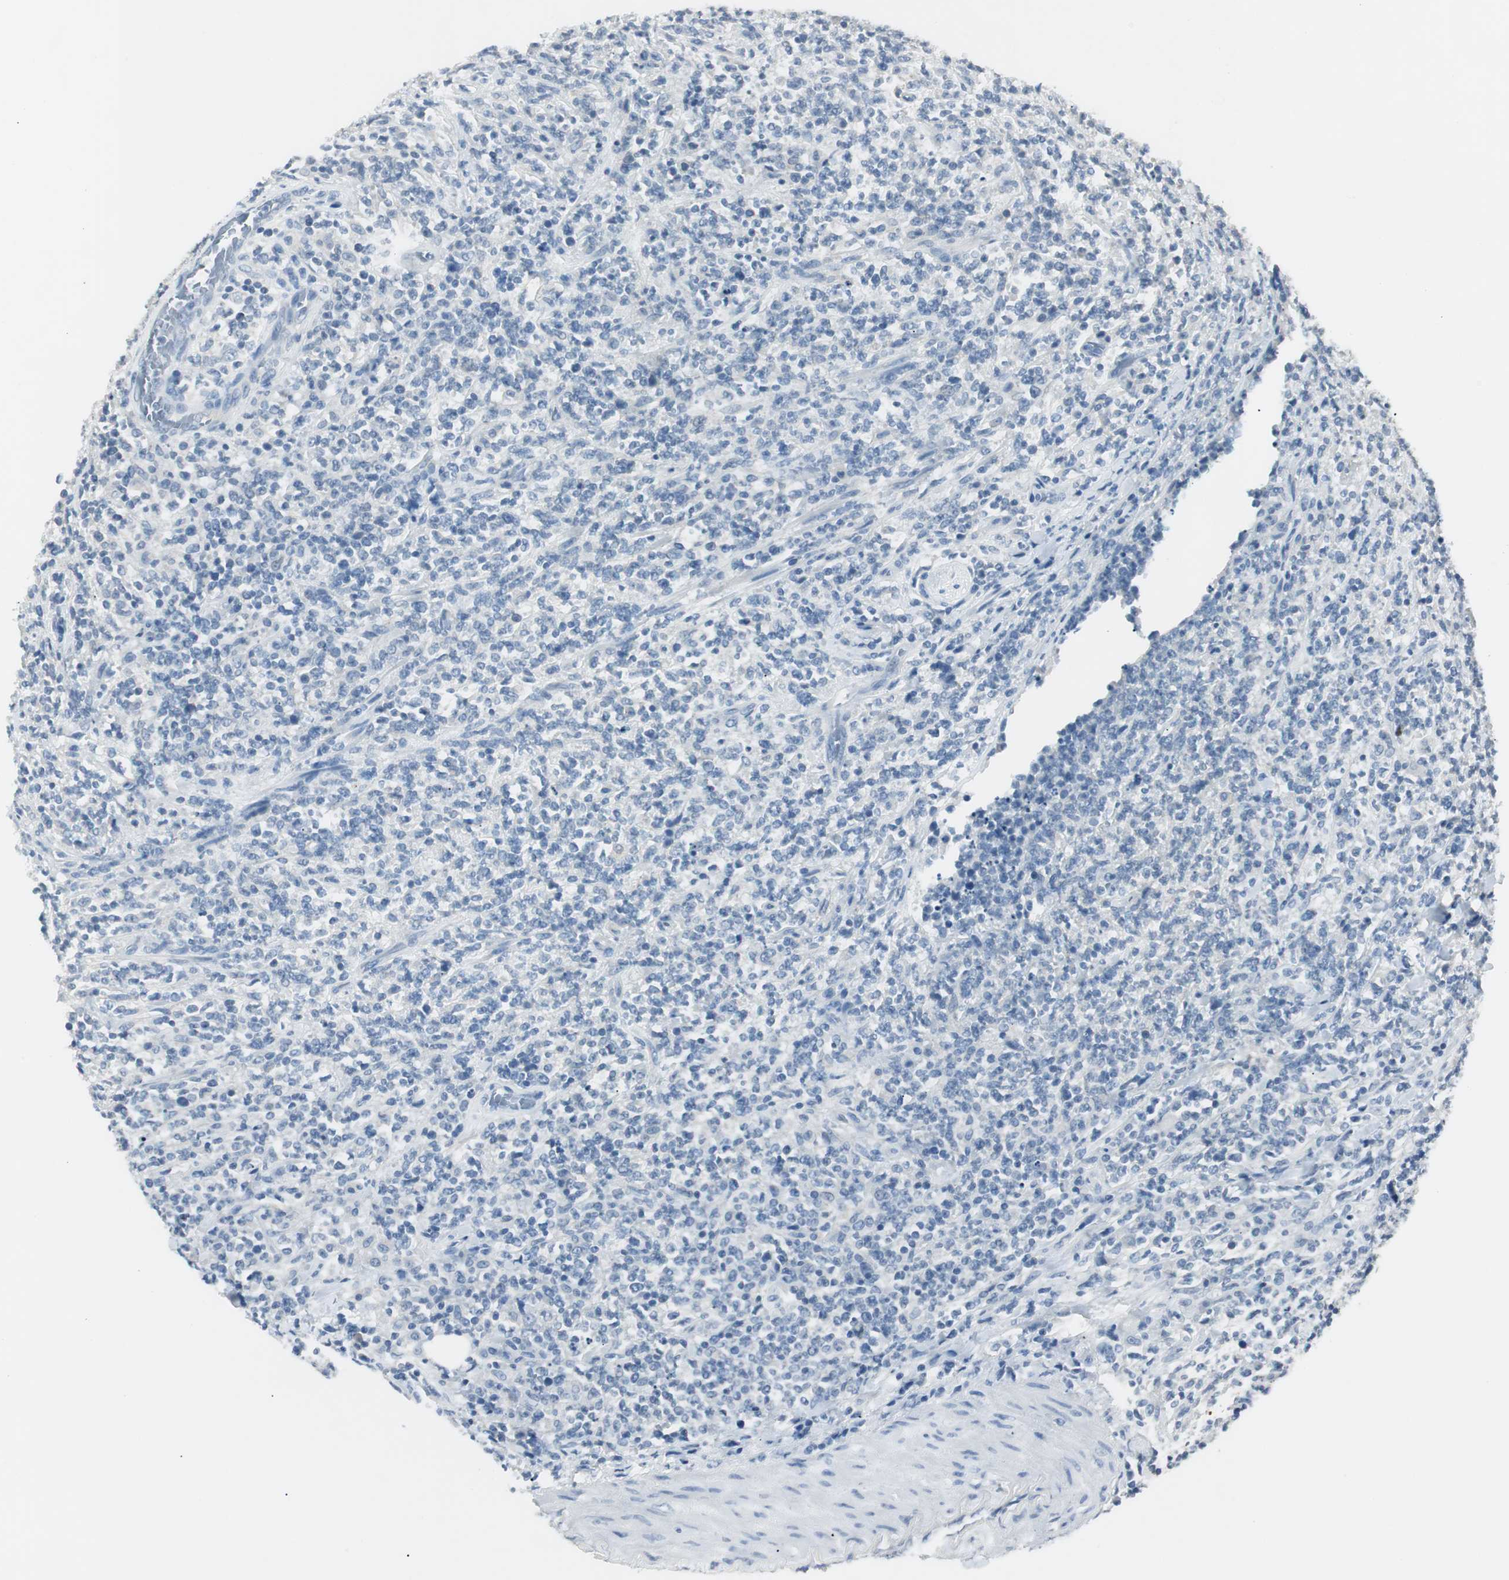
{"staining": {"intensity": "negative", "quantity": "none", "location": "none"}, "tissue": "lymphoma", "cell_type": "Tumor cells", "image_type": "cancer", "snomed": [{"axis": "morphology", "description": "Malignant lymphoma, non-Hodgkin's type, High grade"}, {"axis": "topography", "description": "Soft tissue"}], "caption": "This is an IHC histopathology image of malignant lymphoma, non-Hodgkin's type (high-grade). There is no positivity in tumor cells.", "gene": "LRP2", "patient": {"sex": "male", "age": 18}}